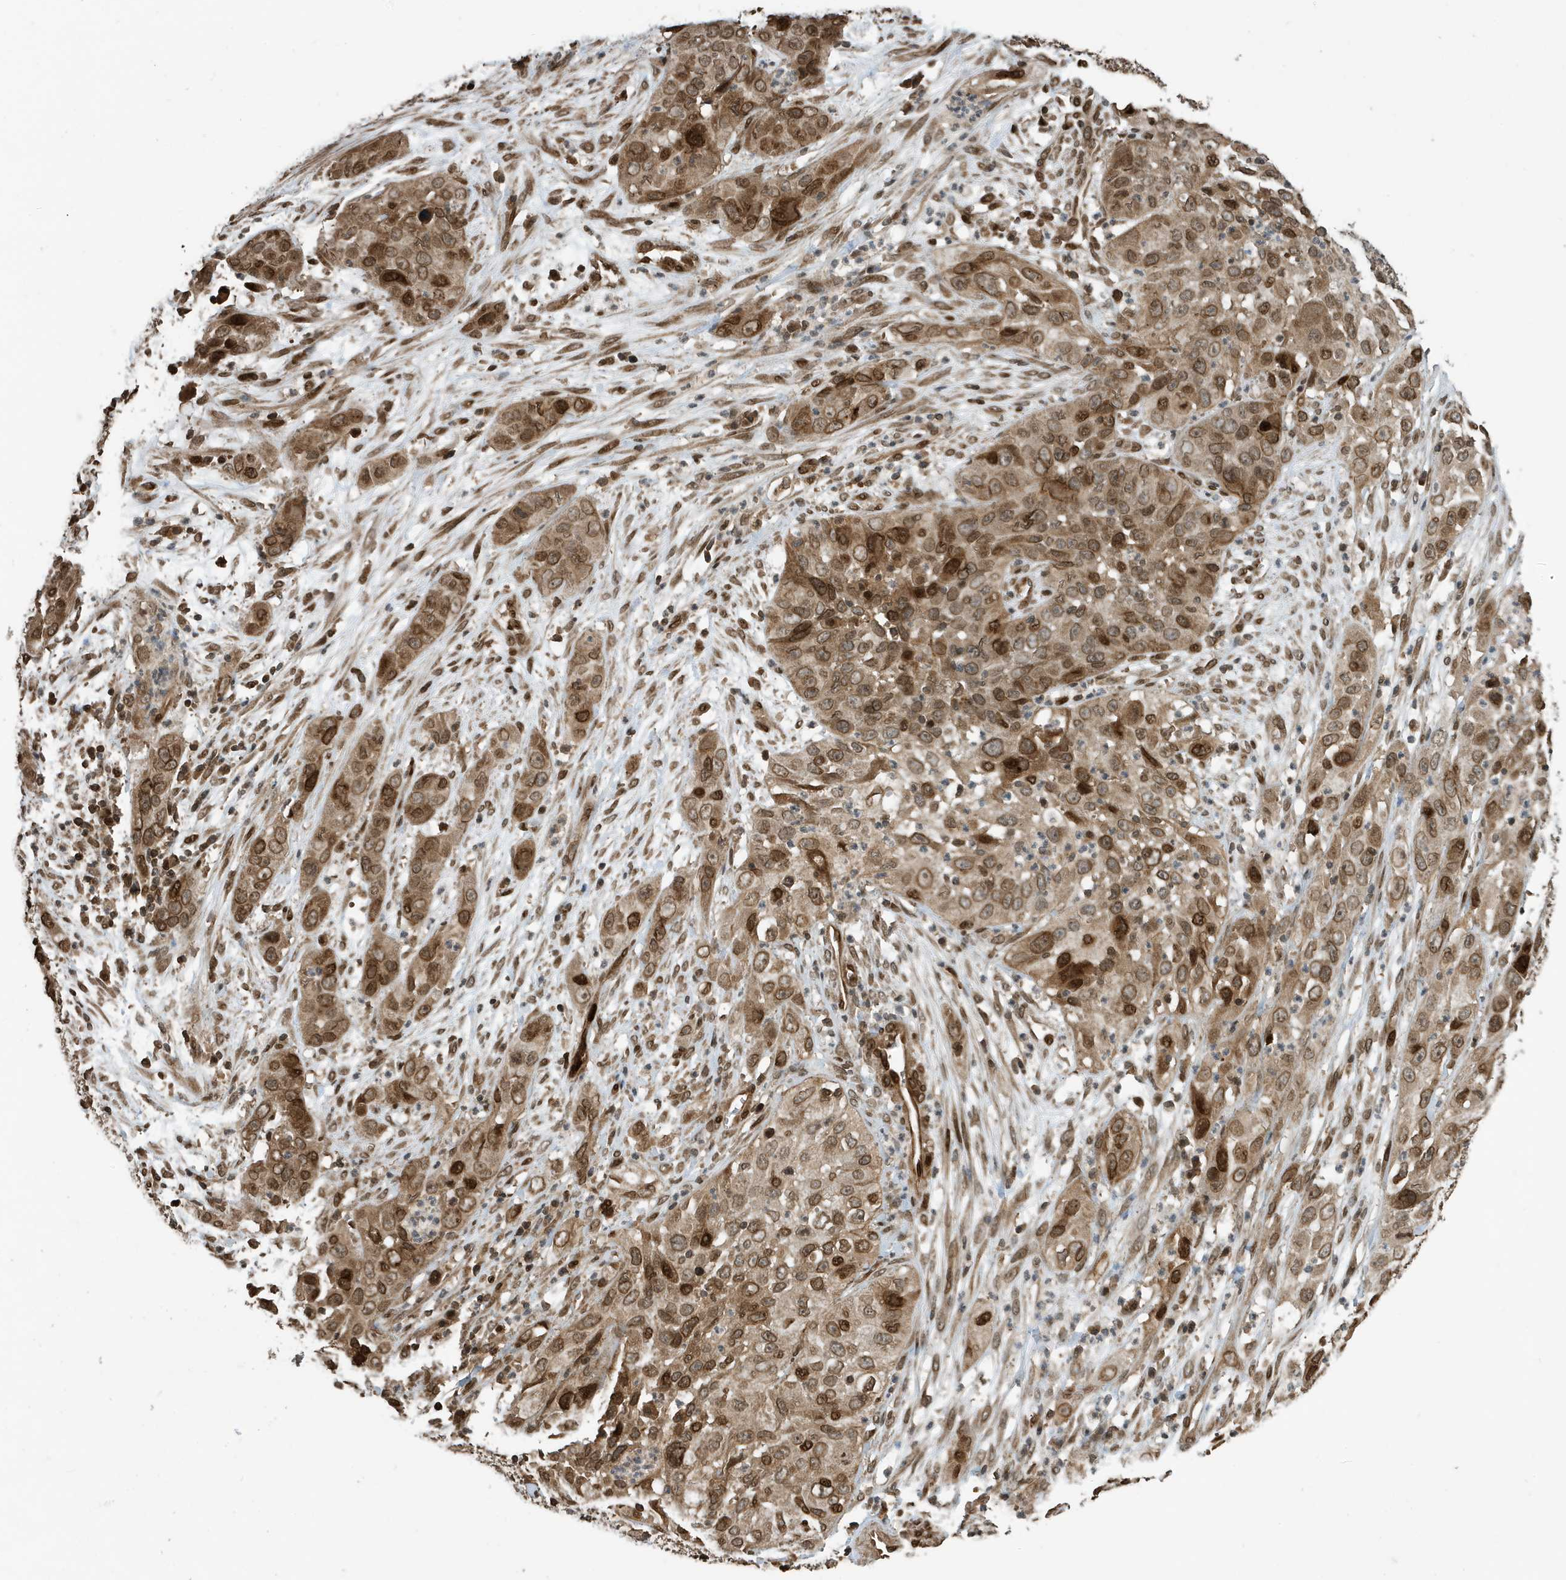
{"staining": {"intensity": "moderate", "quantity": ">75%", "location": "cytoplasmic/membranous,nuclear"}, "tissue": "cervical cancer", "cell_type": "Tumor cells", "image_type": "cancer", "snomed": [{"axis": "morphology", "description": "Squamous cell carcinoma, NOS"}, {"axis": "topography", "description": "Cervix"}], "caption": "Cervical cancer (squamous cell carcinoma) tissue reveals moderate cytoplasmic/membranous and nuclear staining in approximately >75% of tumor cells", "gene": "DUSP18", "patient": {"sex": "female", "age": 32}}